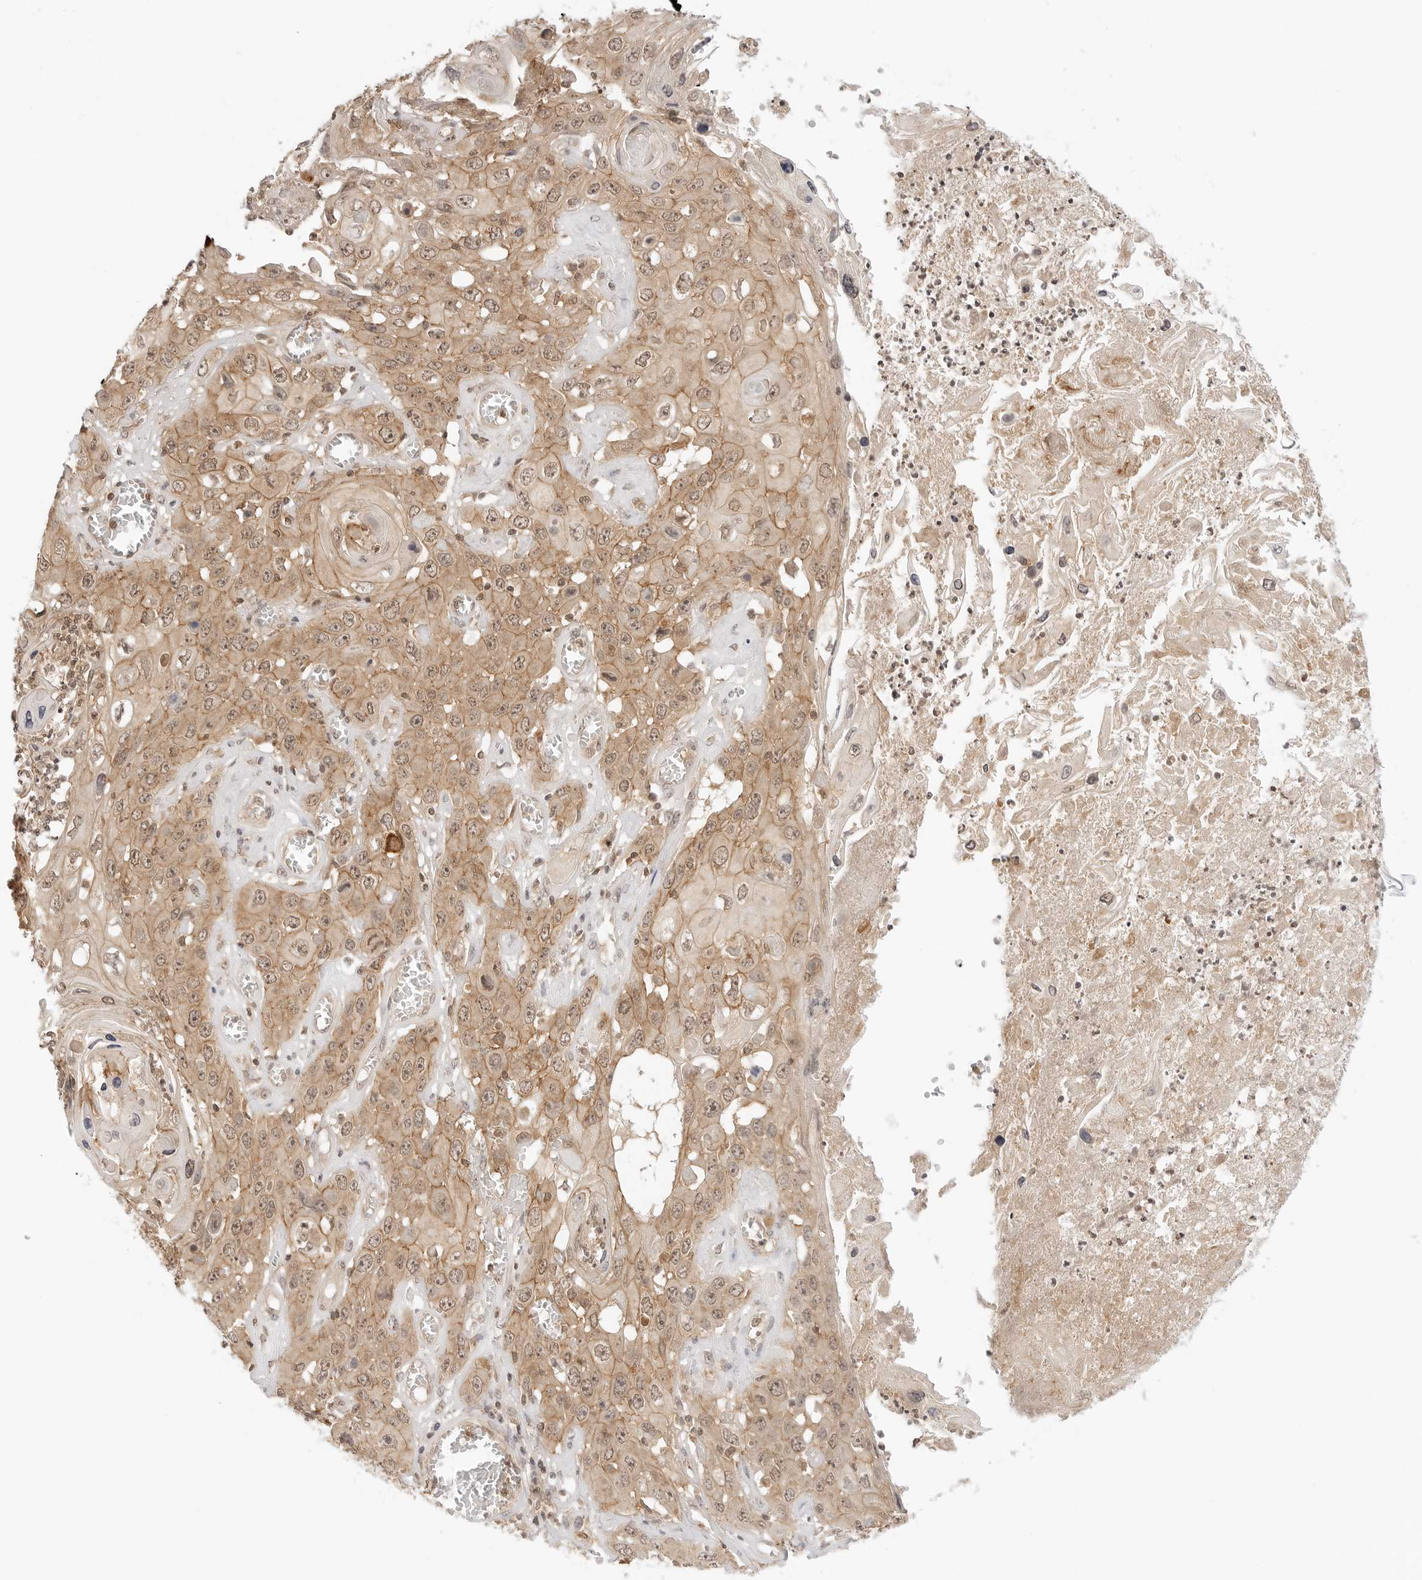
{"staining": {"intensity": "moderate", "quantity": ">75%", "location": "cytoplasmic/membranous,nuclear"}, "tissue": "skin cancer", "cell_type": "Tumor cells", "image_type": "cancer", "snomed": [{"axis": "morphology", "description": "Squamous cell carcinoma, NOS"}, {"axis": "topography", "description": "Skin"}], "caption": "An image of human skin squamous cell carcinoma stained for a protein demonstrates moderate cytoplasmic/membranous and nuclear brown staining in tumor cells.", "gene": "EPHA1", "patient": {"sex": "male", "age": 55}}